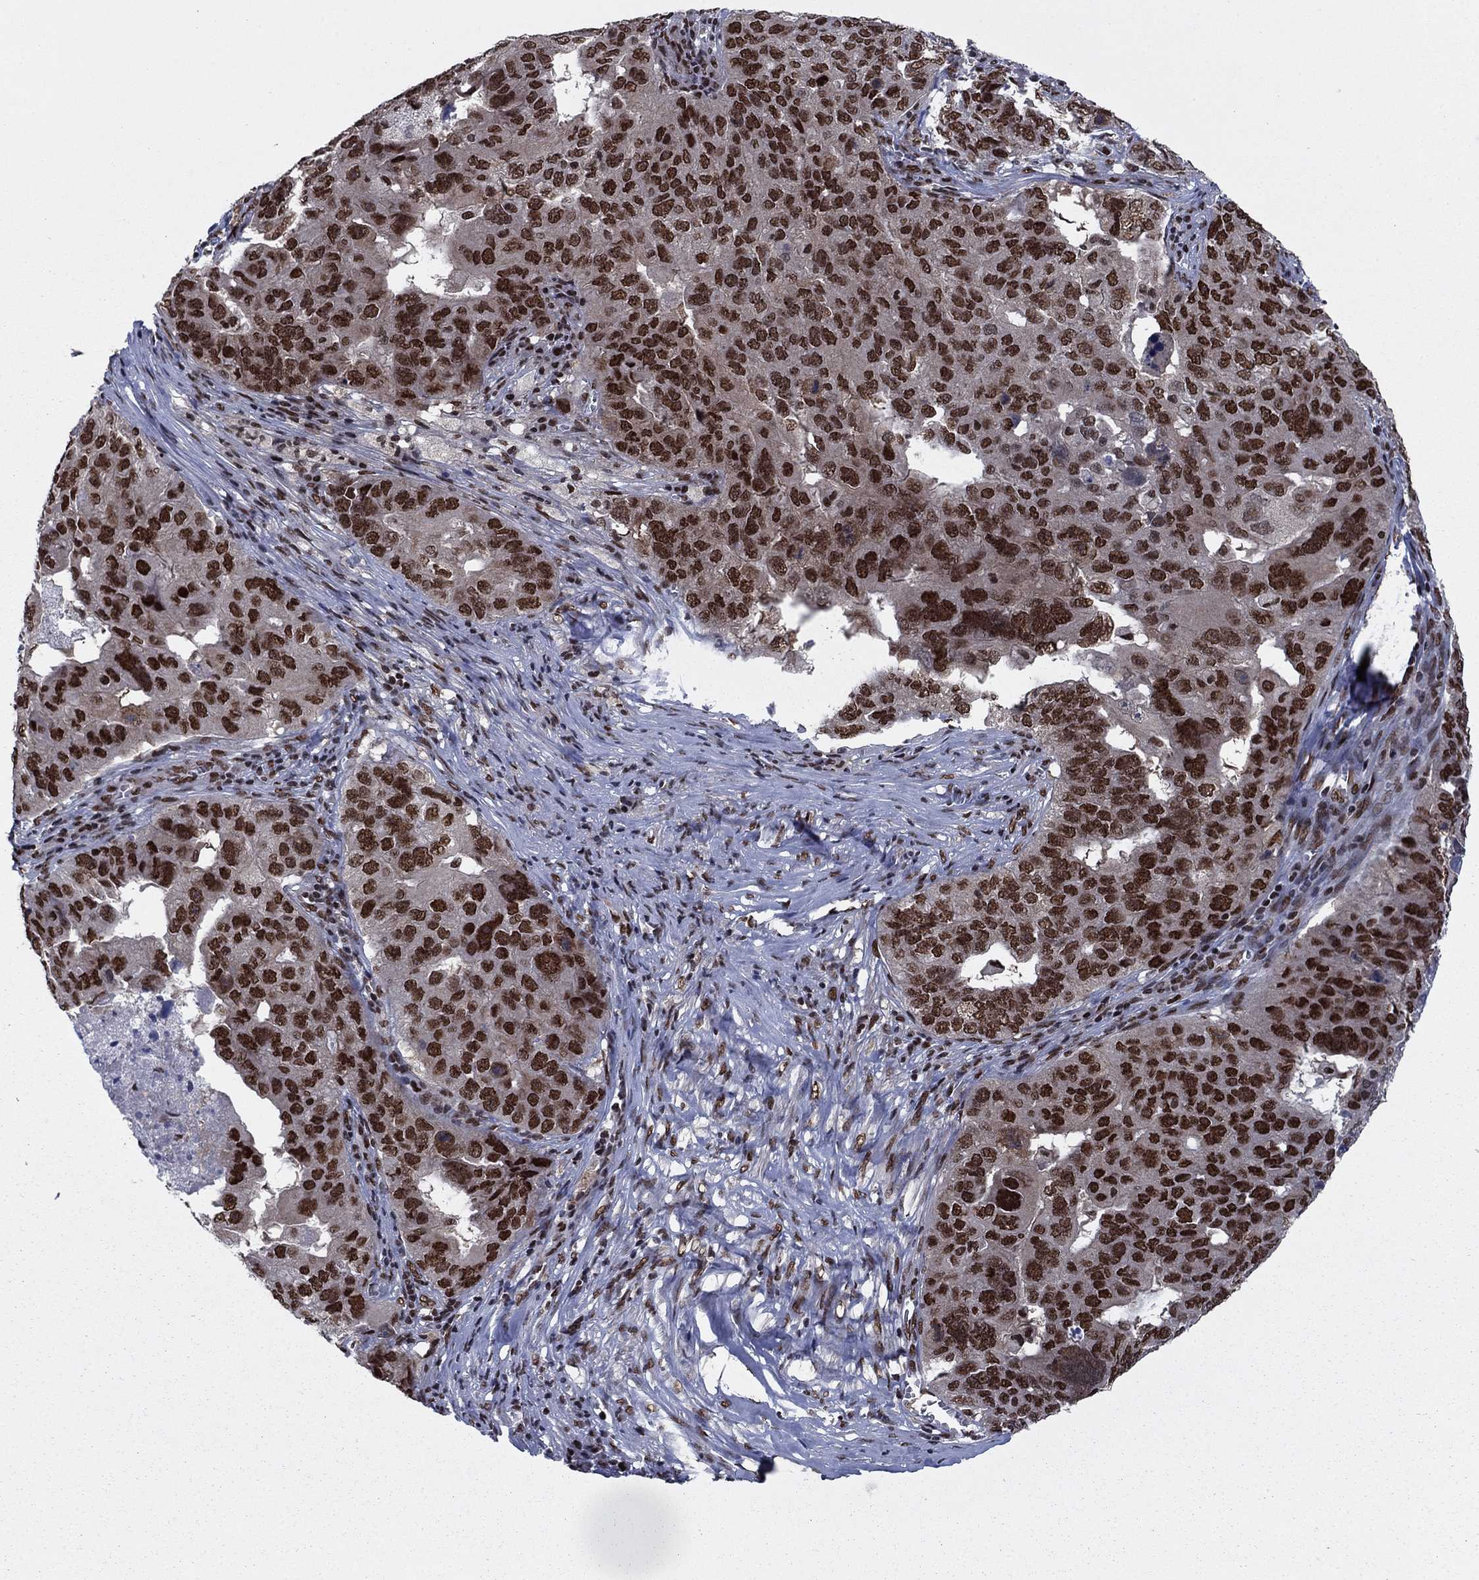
{"staining": {"intensity": "strong", "quantity": ">75%", "location": "nuclear"}, "tissue": "ovarian cancer", "cell_type": "Tumor cells", "image_type": "cancer", "snomed": [{"axis": "morphology", "description": "Carcinoma, endometroid"}, {"axis": "topography", "description": "Soft tissue"}, {"axis": "topography", "description": "Ovary"}], "caption": "Human endometroid carcinoma (ovarian) stained with a brown dye reveals strong nuclear positive staining in about >75% of tumor cells.", "gene": "USP54", "patient": {"sex": "female", "age": 52}}